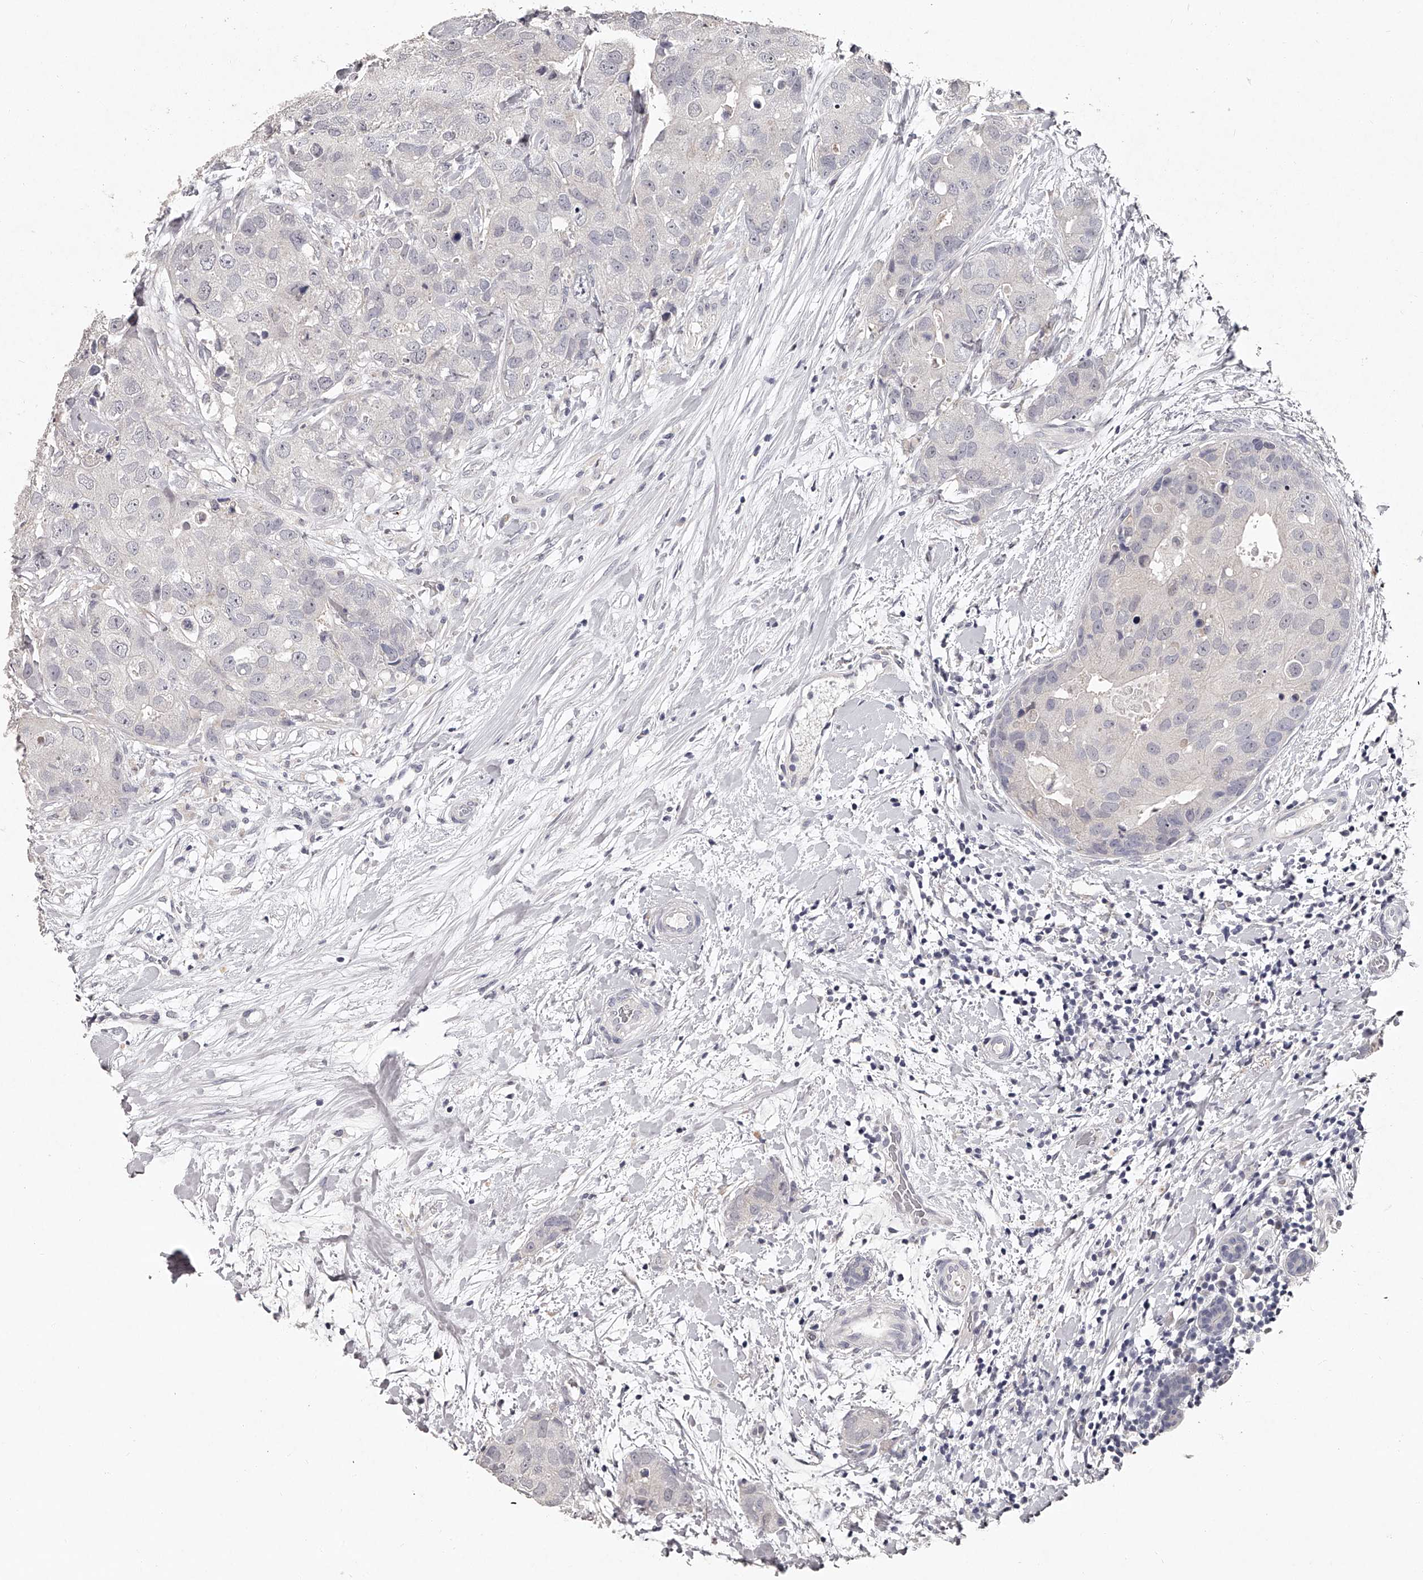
{"staining": {"intensity": "negative", "quantity": "none", "location": "none"}, "tissue": "breast cancer", "cell_type": "Tumor cells", "image_type": "cancer", "snomed": [{"axis": "morphology", "description": "Duct carcinoma"}, {"axis": "topography", "description": "Breast"}], "caption": "Micrograph shows no significant protein expression in tumor cells of breast cancer.", "gene": "NT5DC1", "patient": {"sex": "female", "age": 62}}